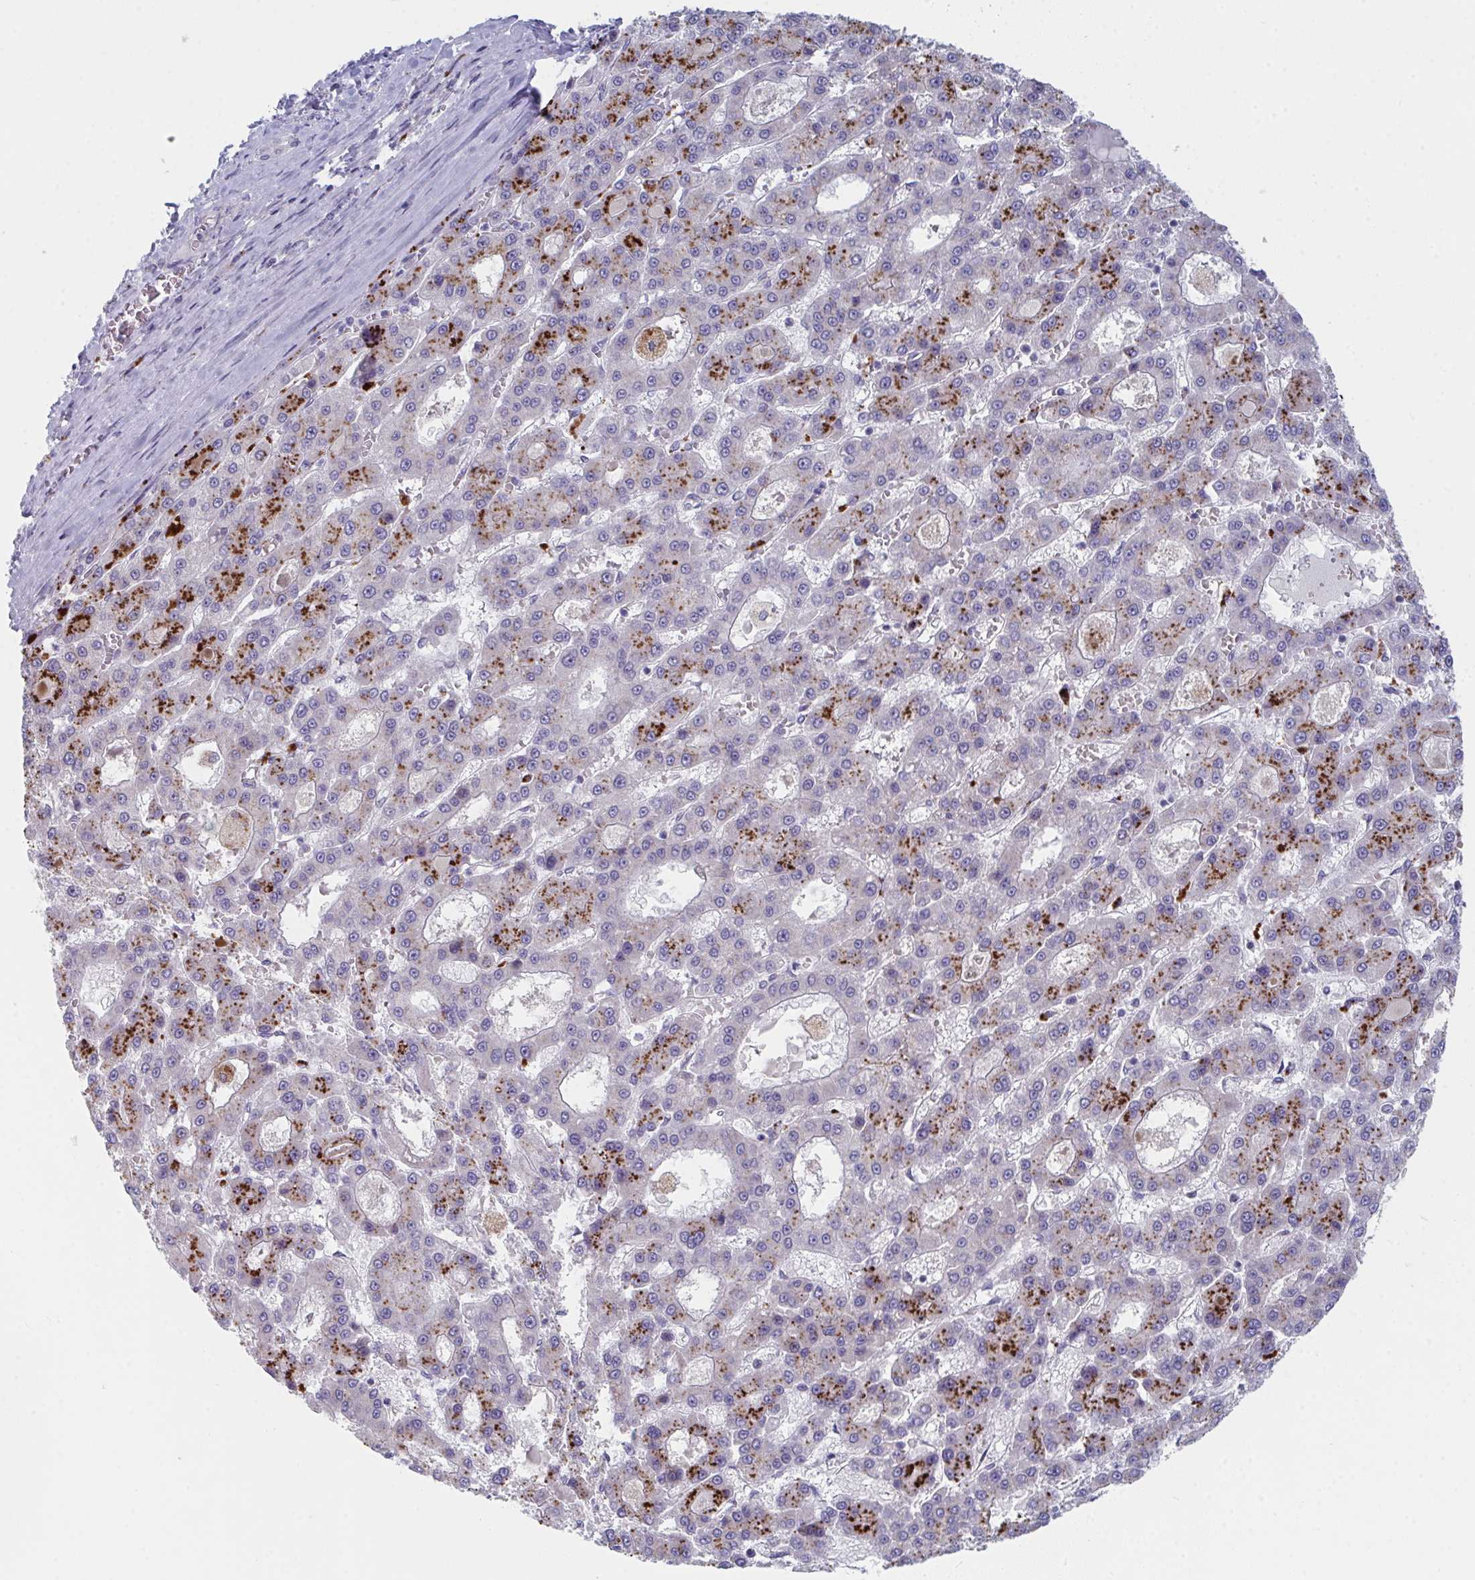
{"staining": {"intensity": "strong", "quantity": "25%-75%", "location": "cytoplasmic/membranous"}, "tissue": "liver cancer", "cell_type": "Tumor cells", "image_type": "cancer", "snomed": [{"axis": "morphology", "description": "Carcinoma, Hepatocellular, NOS"}, {"axis": "topography", "description": "Liver"}], "caption": "Protein staining reveals strong cytoplasmic/membranous expression in about 25%-75% of tumor cells in liver cancer (hepatocellular carcinoma). Immunohistochemistry (ihc) stains the protein of interest in brown and the nuclei are stained blue.", "gene": "VWDE", "patient": {"sex": "male", "age": 70}}